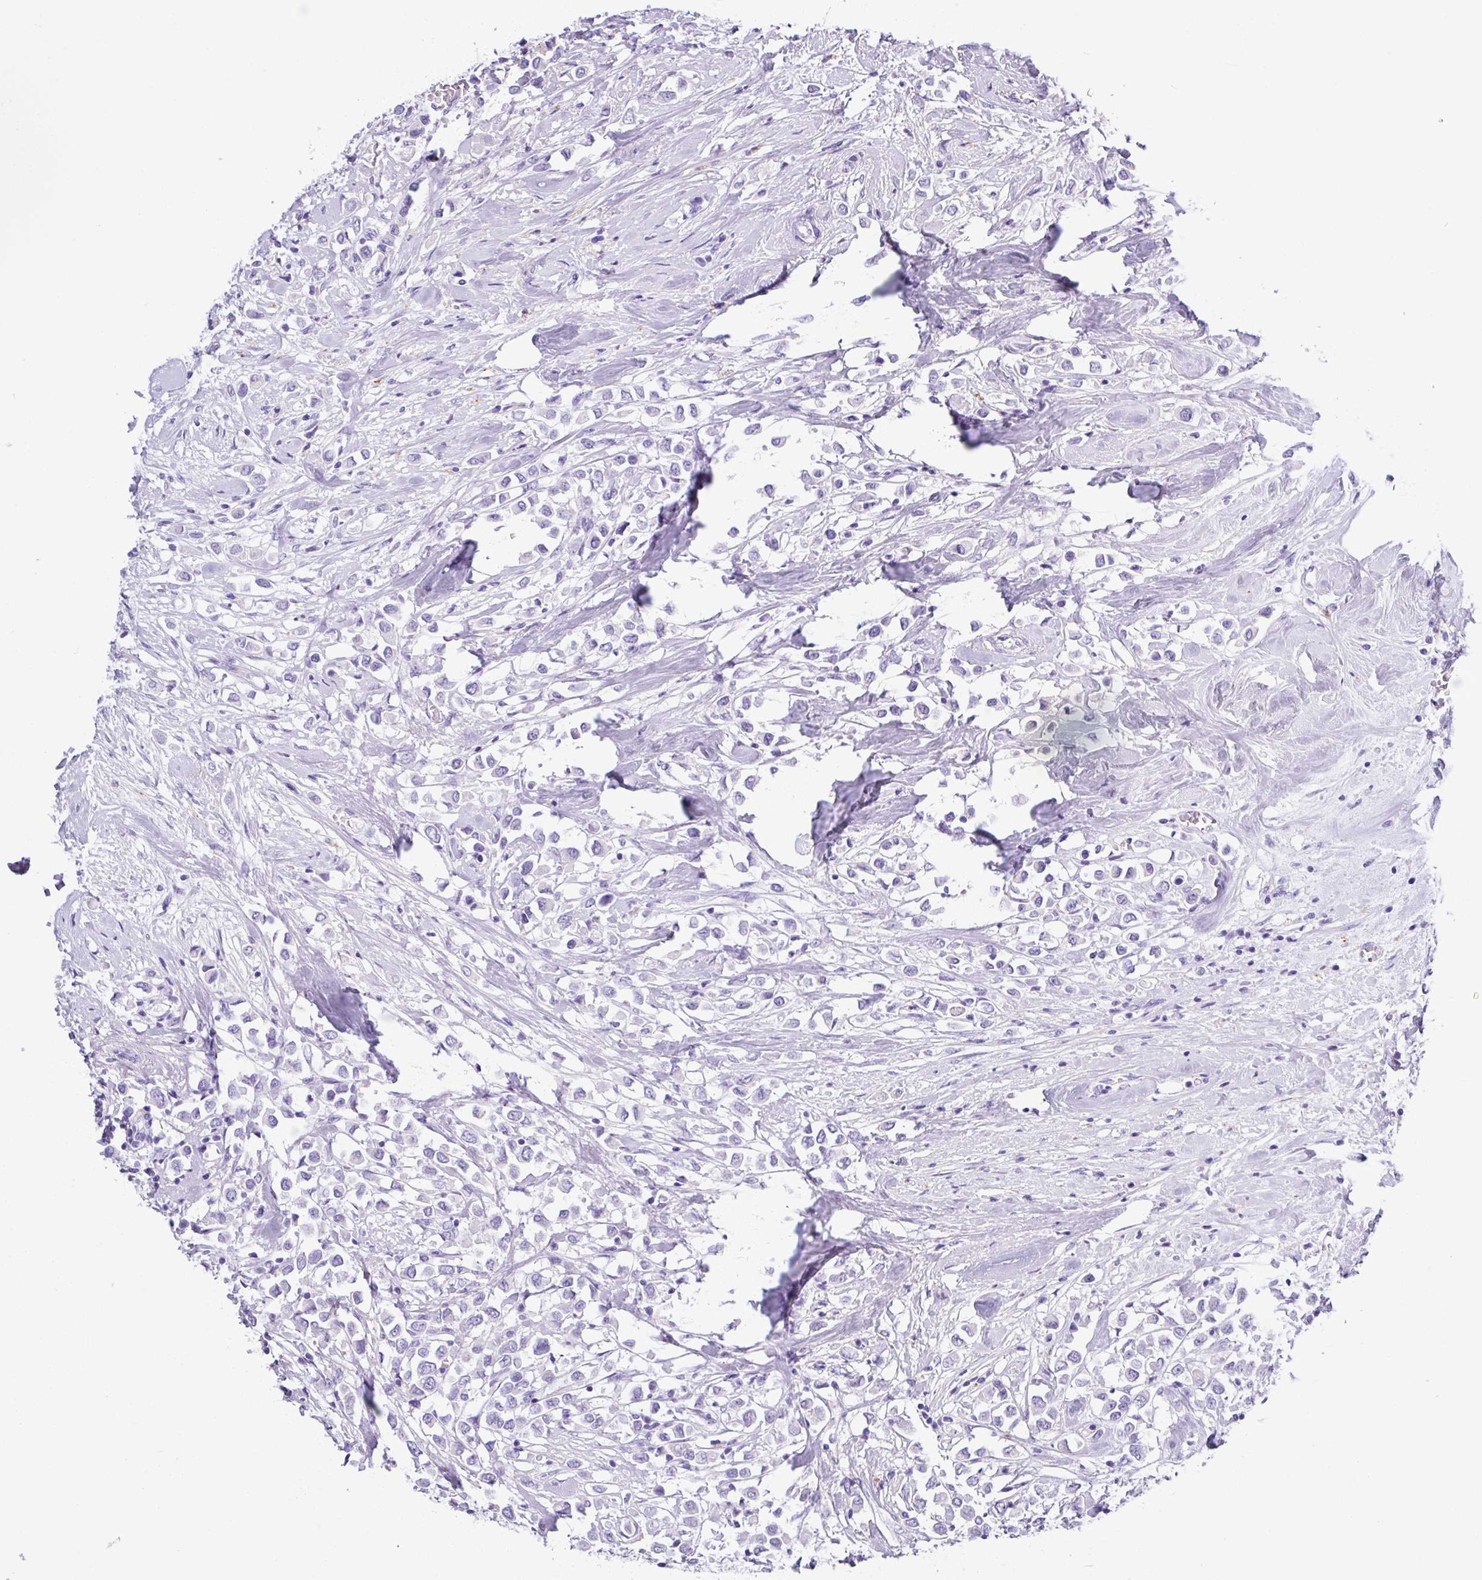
{"staining": {"intensity": "negative", "quantity": "none", "location": "none"}, "tissue": "breast cancer", "cell_type": "Tumor cells", "image_type": "cancer", "snomed": [{"axis": "morphology", "description": "Duct carcinoma"}, {"axis": "topography", "description": "Breast"}], "caption": "Breast invasive ductal carcinoma stained for a protein using immunohistochemistry (IHC) reveals no staining tumor cells.", "gene": "ZG16", "patient": {"sex": "female", "age": 61}}